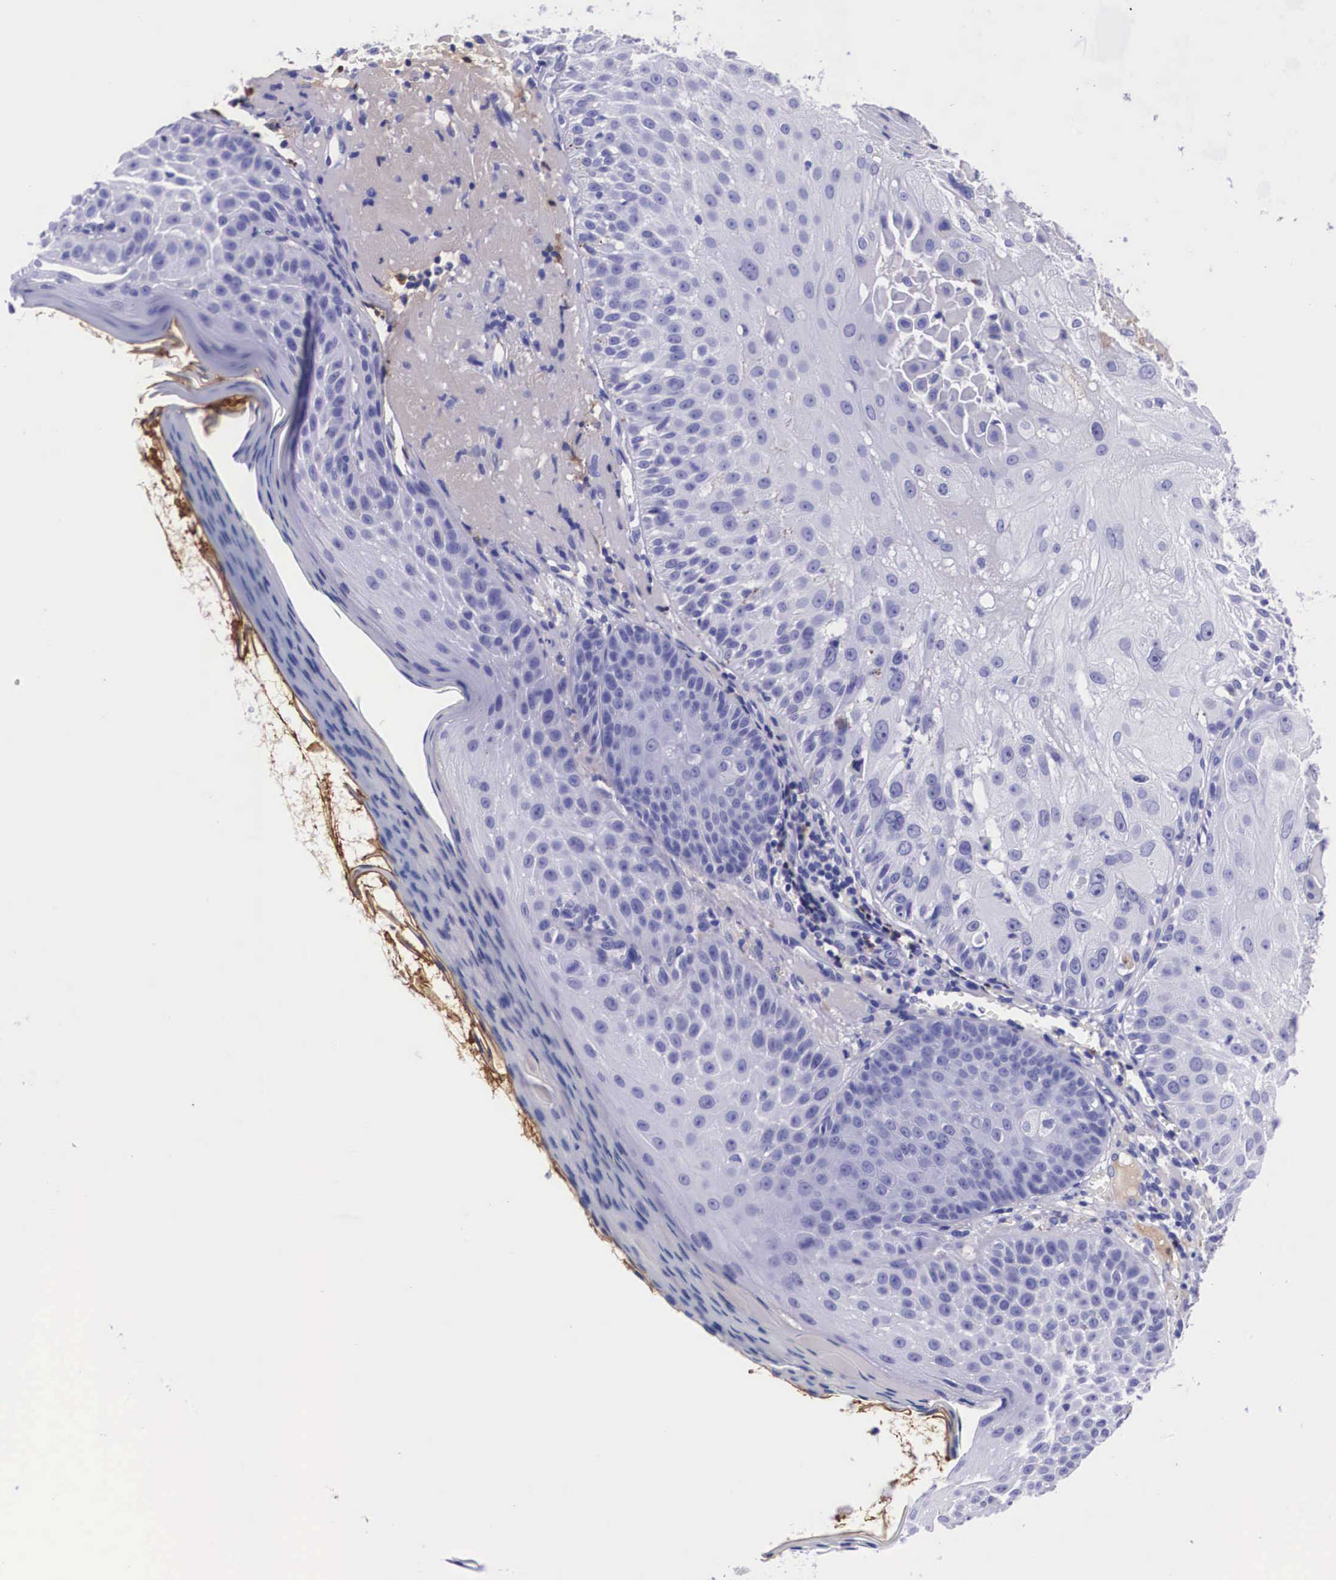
{"staining": {"intensity": "negative", "quantity": "none", "location": "none"}, "tissue": "skin cancer", "cell_type": "Tumor cells", "image_type": "cancer", "snomed": [{"axis": "morphology", "description": "Squamous cell carcinoma, NOS"}, {"axis": "topography", "description": "Skin"}], "caption": "Immunohistochemistry micrograph of squamous cell carcinoma (skin) stained for a protein (brown), which reveals no positivity in tumor cells.", "gene": "PLG", "patient": {"sex": "female", "age": 89}}